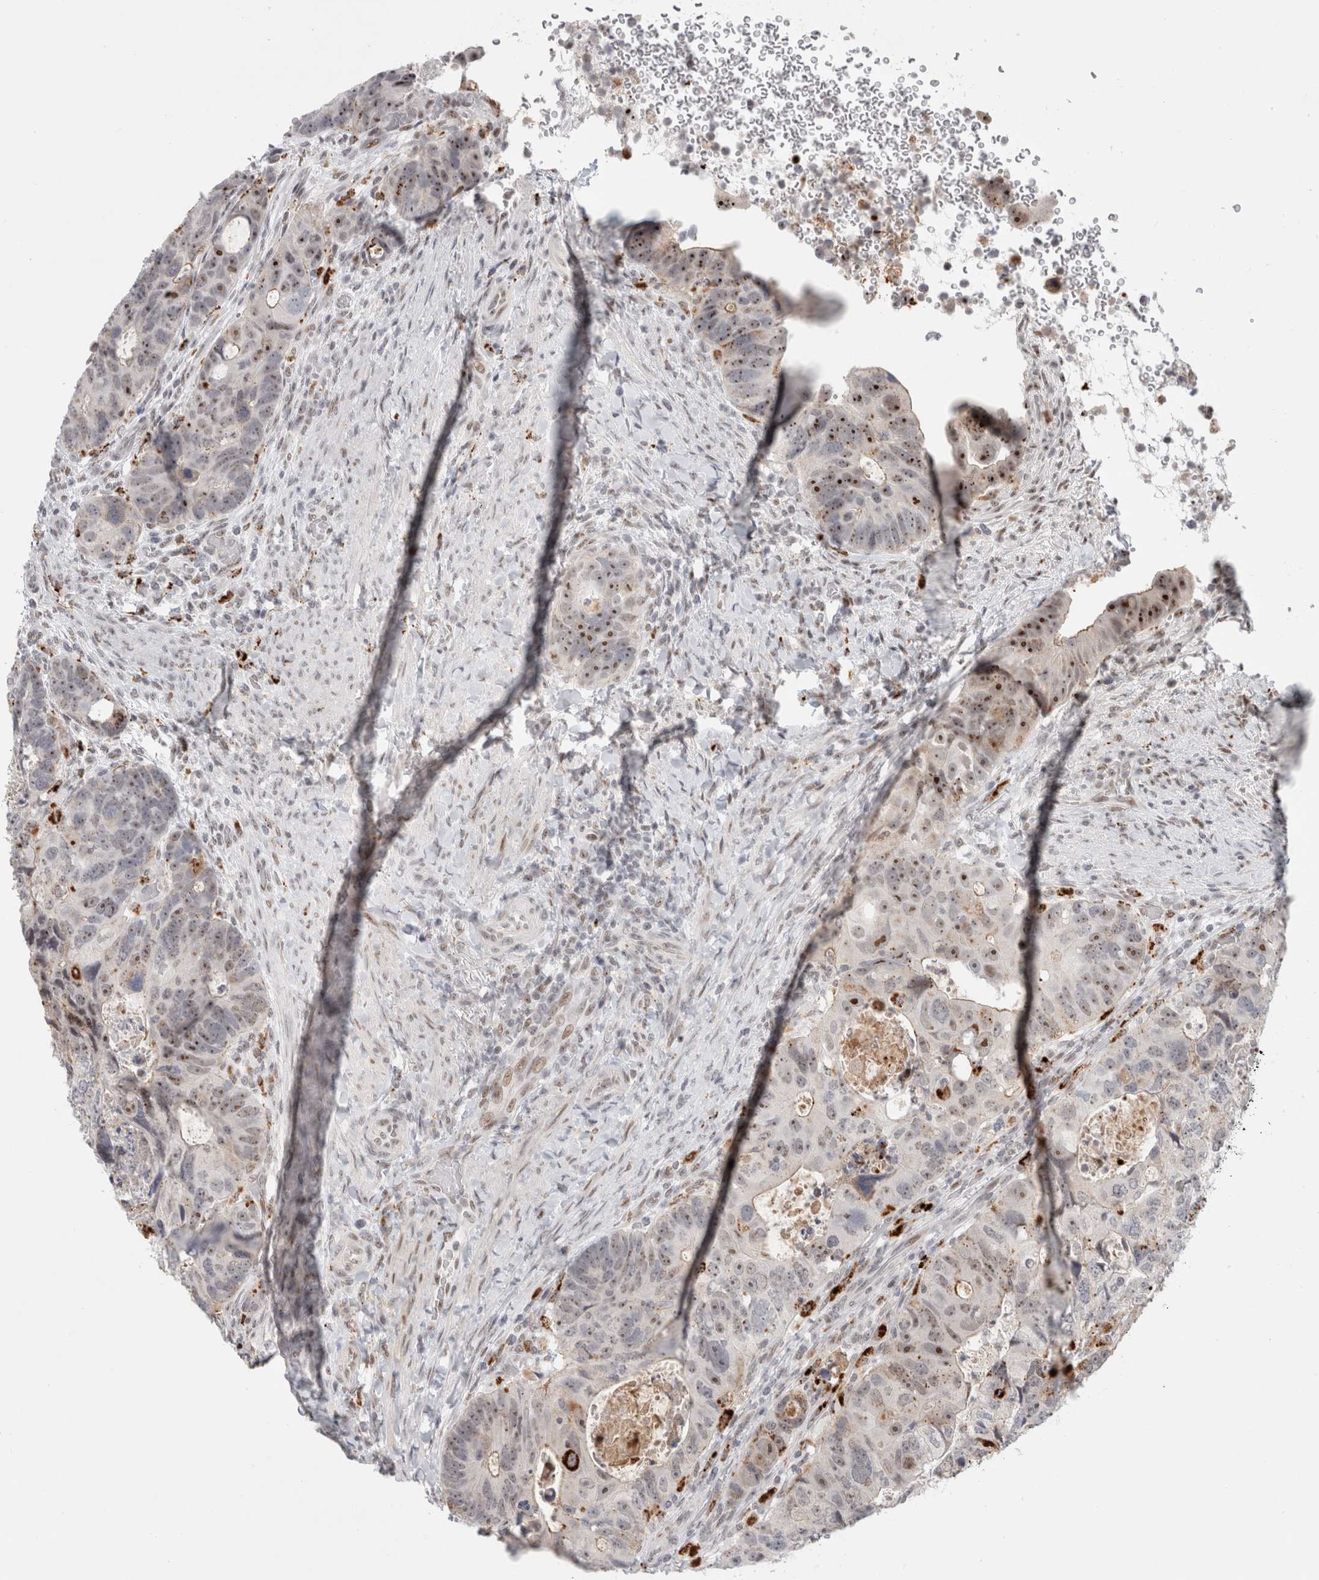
{"staining": {"intensity": "moderate", "quantity": "<25%", "location": "cytoplasmic/membranous,nuclear"}, "tissue": "colorectal cancer", "cell_type": "Tumor cells", "image_type": "cancer", "snomed": [{"axis": "morphology", "description": "Adenocarcinoma, NOS"}, {"axis": "topography", "description": "Rectum"}], "caption": "Immunohistochemical staining of colorectal cancer demonstrates moderate cytoplasmic/membranous and nuclear protein staining in approximately <25% of tumor cells.", "gene": "SENP6", "patient": {"sex": "male", "age": 59}}